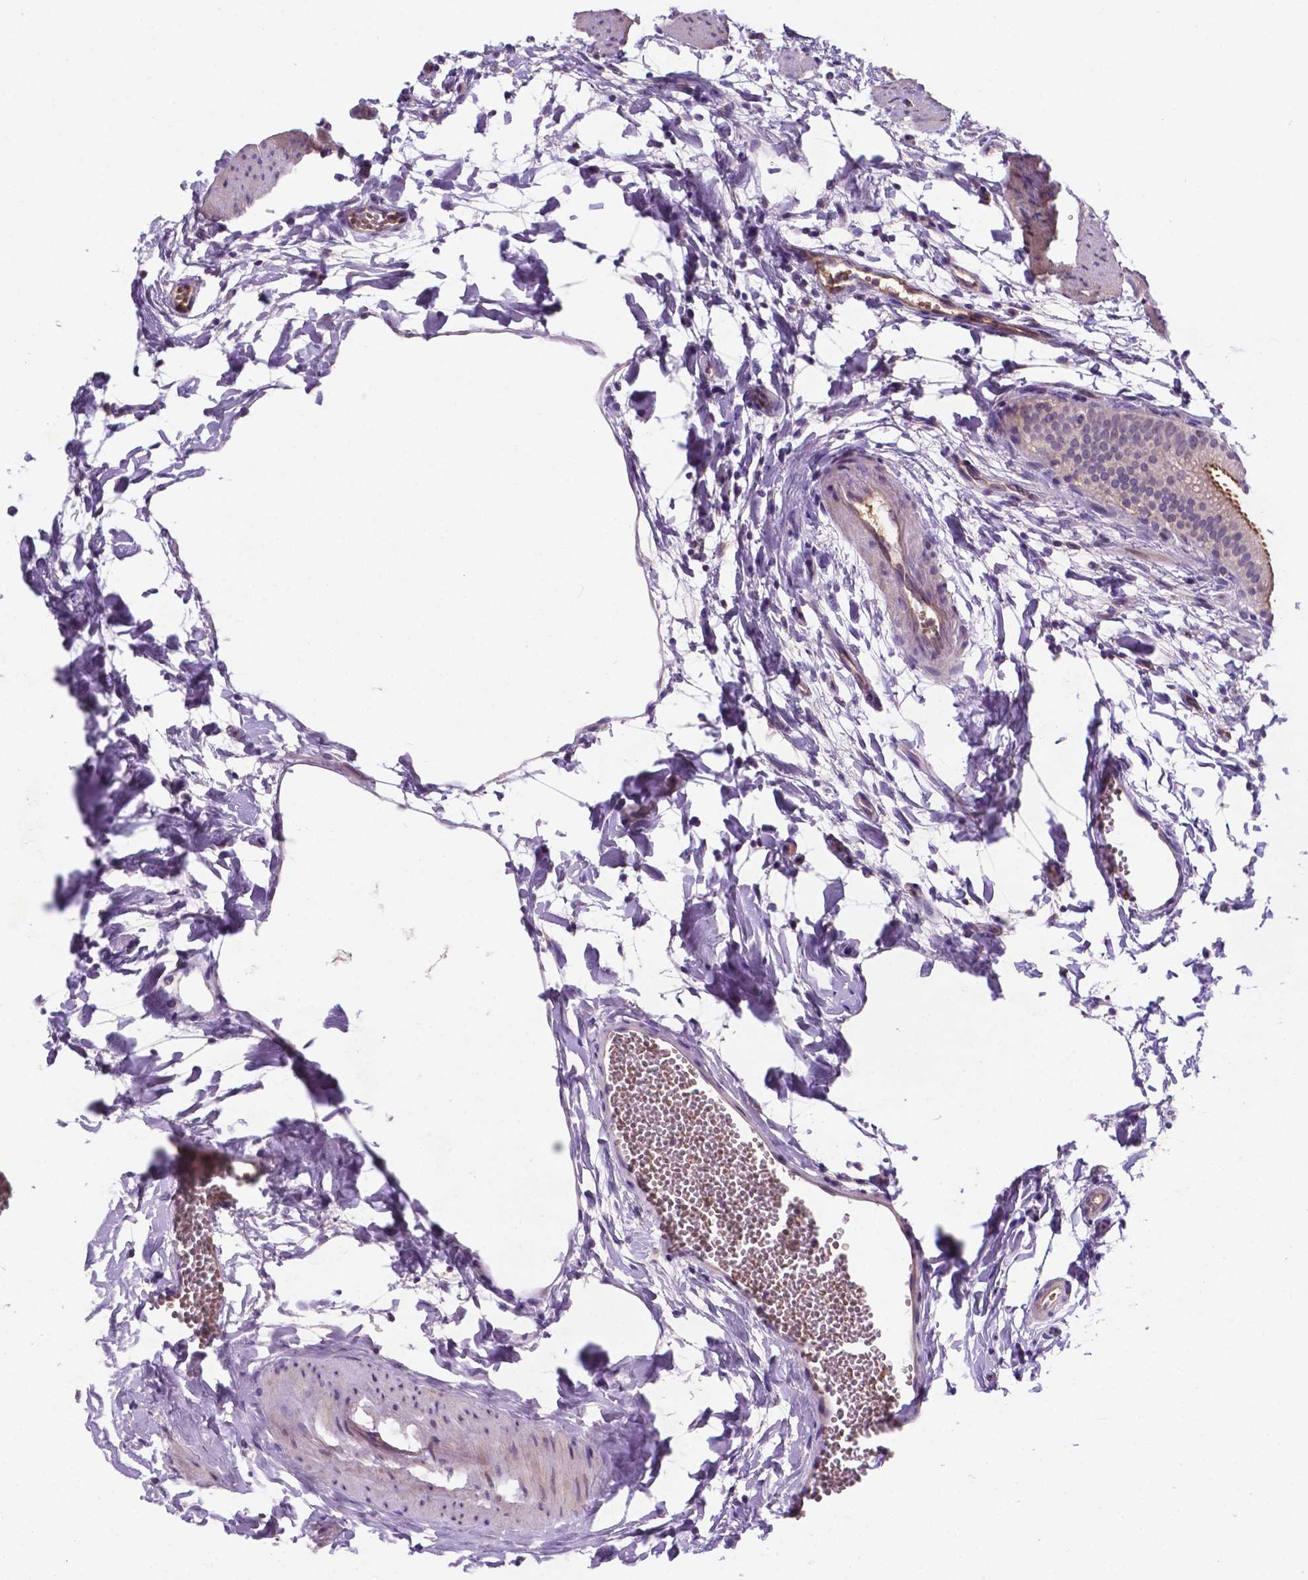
{"staining": {"intensity": "strong", "quantity": "25%-75%", "location": "cytoplasmic/membranous"}, "tissue": "gallbladder", "cell_type": "Glandular cells", "image_type": "normal", "snomed": [{"axis": "morphology", "description": "Normal tissue, NOS"}, {"axis": "topography", "description": "Gallbladder"}], "caption": "A brown stain shows strong cytoplasmic/membranous staining of a protein in glandular cells of normal gallbladder. (DAB (3,3'-diaminobenzidine) IHC, brown staining for protein, blue staining for nuclei).", "gene": "TM4SF20", "patient": {"sex": "female", "age": 63}}